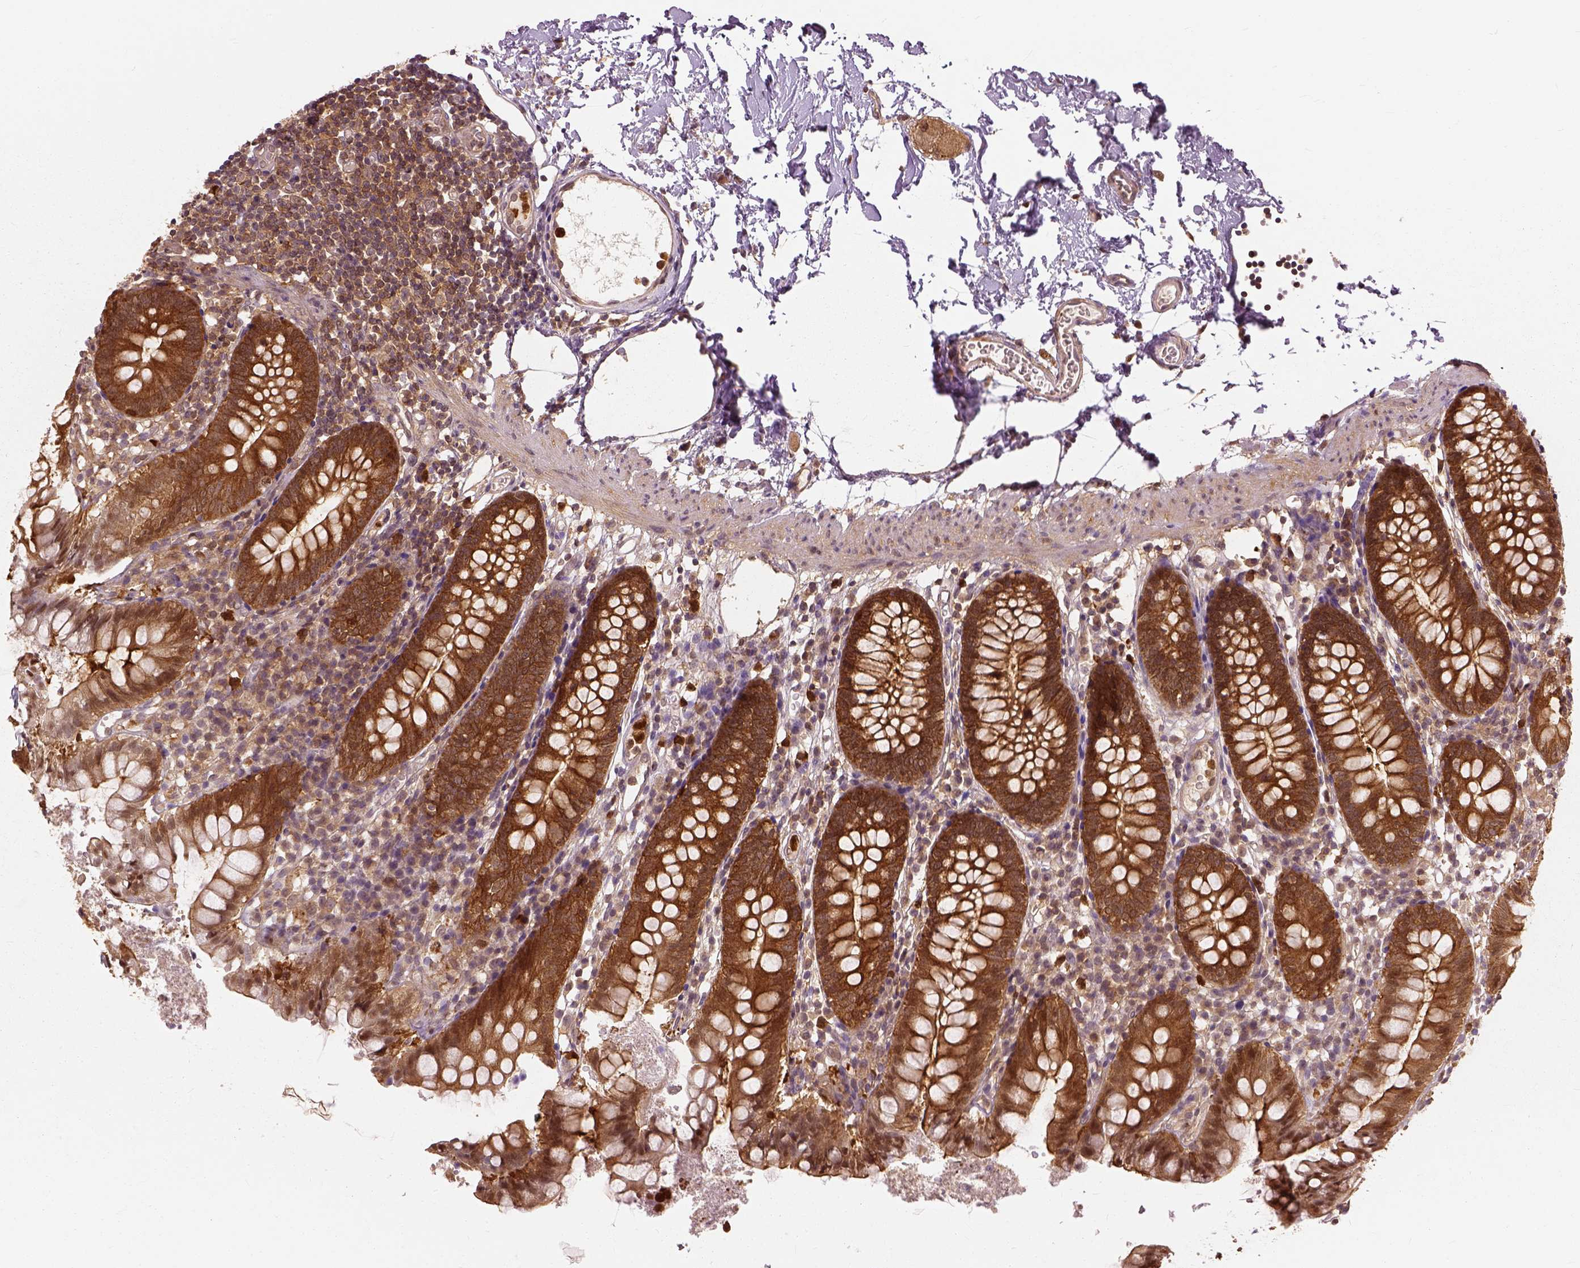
{"staining": {"intensity": "strong", "quantity": ">75%", "location": "cytoplasmic/membranous"}, "tissue": "small intestine", "cell_type": "Glandular cells", "image_type": "normal", "snomed": [{"axis": "morphology", "description": "Normal tissue, NOS"}, {"axis": "topography", "description": "Small intestine"}], "caption": "Small intestine stained with DAB (3,3'-diaminobenzidine) immunohistochemistry (IHC) demonstrates high levels of strong cytoplasmic/membranous expression in about >75% of glandular cells.", "gene": "GPI", "patient": {"sex": "female", "age": 90}}